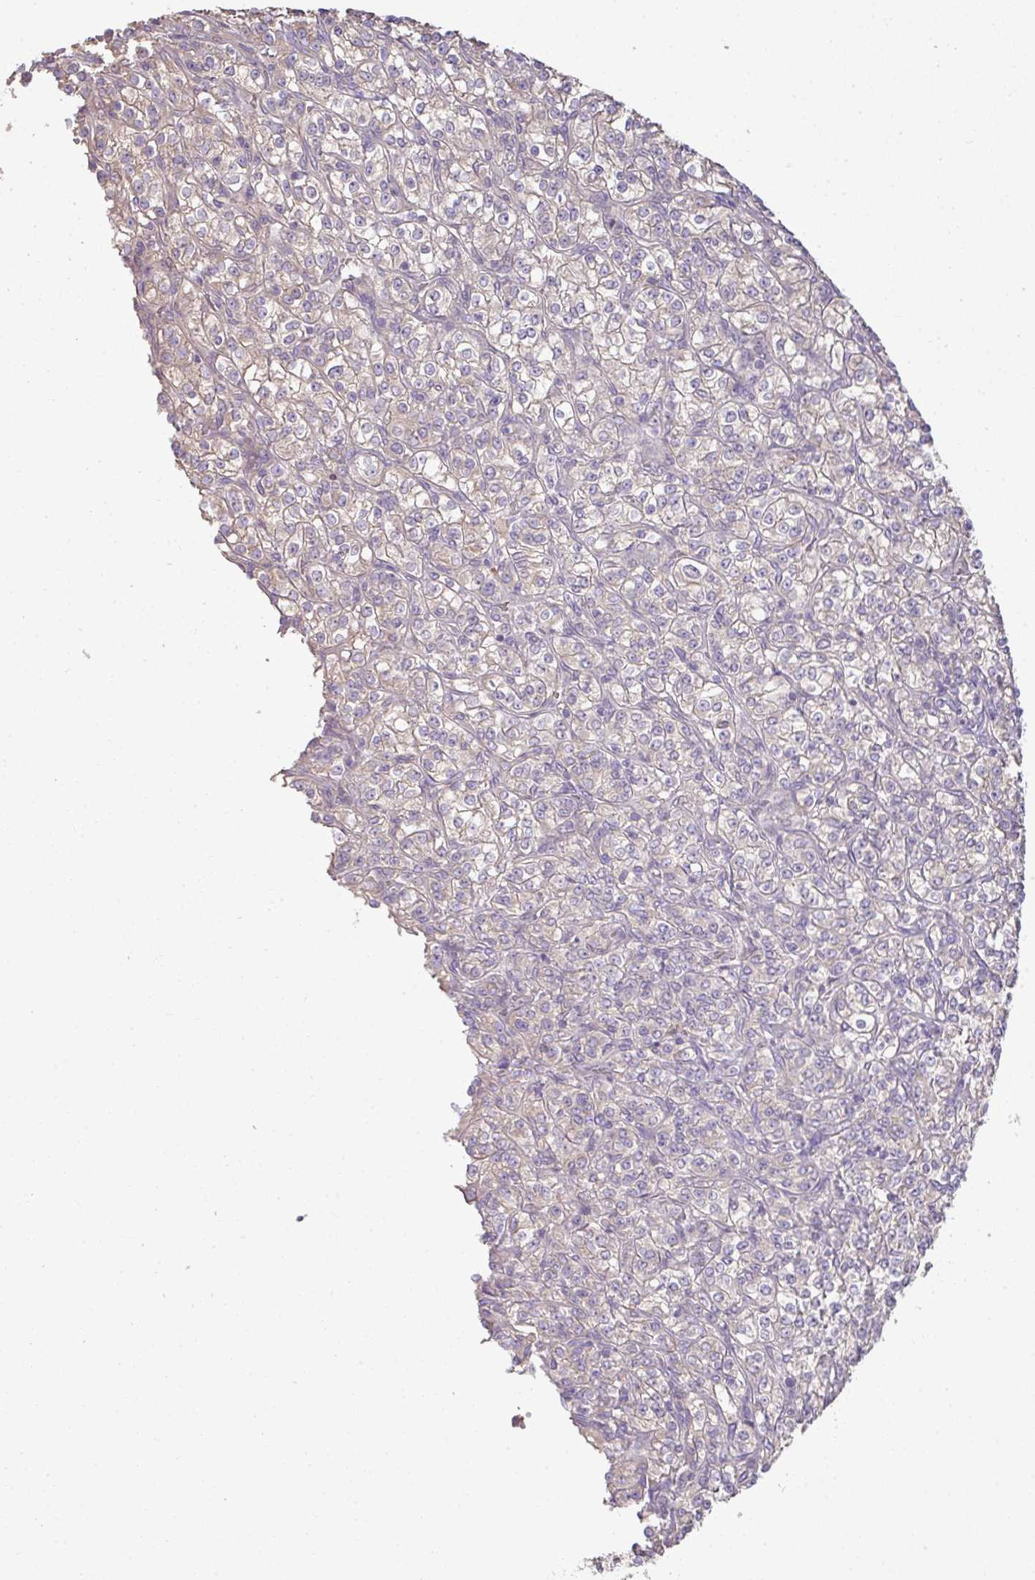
{"staining": {"intensity": "negative", "quantity": "none", "location": "none"}, "tissue": "renal cancer", "cell_type": "Tumor cells", "image_type": "cancer", "snomed": [{"axis": "morphology", "description": "Adenocarcinoma, NOS"}, {"axis": "topography", "description": "Kidney"}], "caption": "A high-resolution photomicrograph shows immunohistochemistry (IHC) staining of renal cancer, which displays no significant expression in tumor cells. The staining is performed using DAB brown chromogen with nuclei counter-stained in using hematoxylin.", "gene": "BRINP3", "patient": {"sex": "male", "age": 77}}